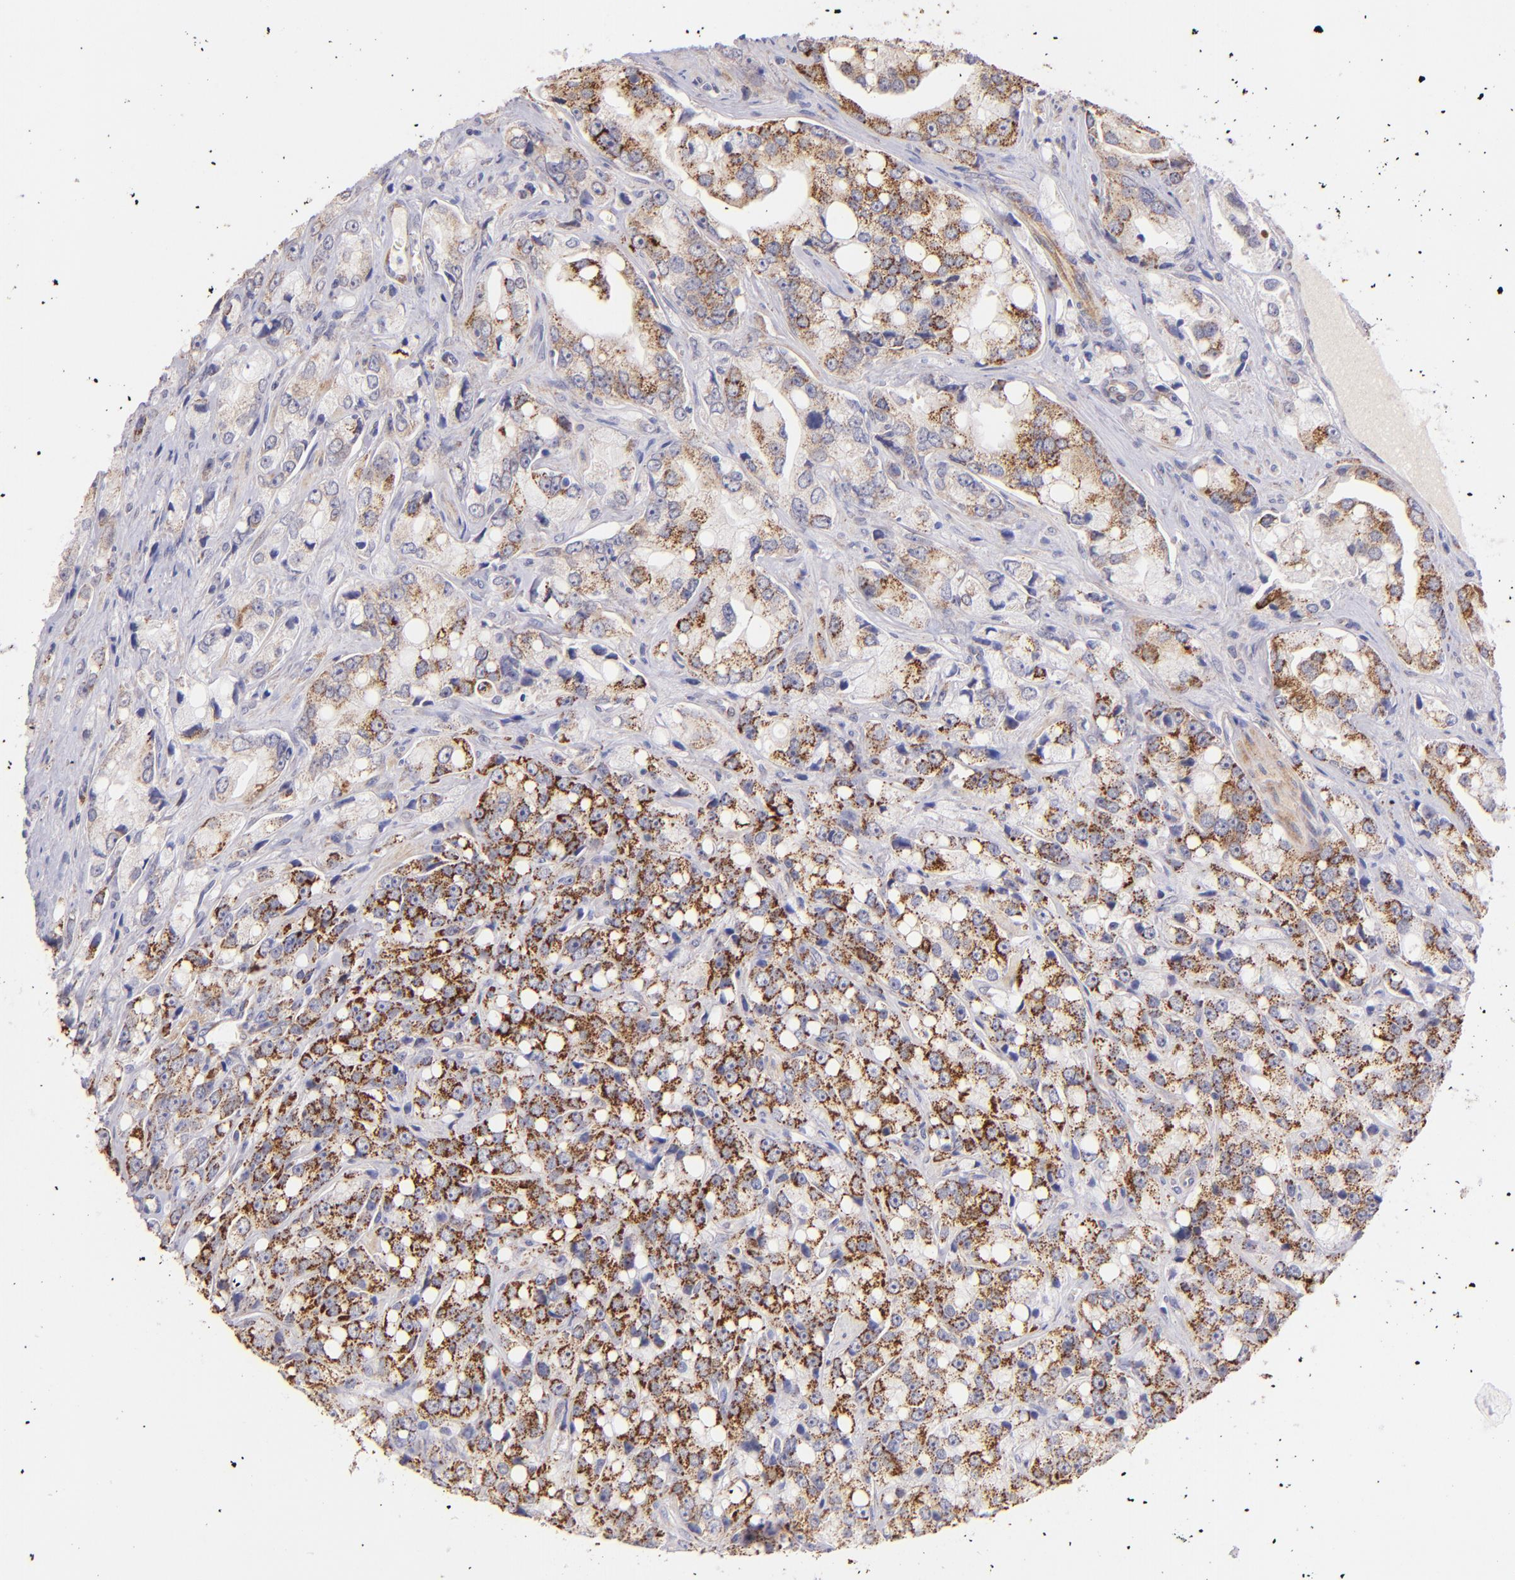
{"staining": {"intensity": "weak", "quantity": ">75%", "location": "cytoplasmic/membranous"}, "tissue": "prostate cancer", "cell_type": "Tumor cells", "image_type": "cancer", "snomed": [{"axis": "morphology", "description": "Adenocarcinoma, High grade"}, {"axis": "topography", "description": "Prostate"}], "caption": "Immunohistochemical staining of human prostate cancer displays low levels of weak cytoplasmic/membranous protein expression in approximately >75% of tumor cells.", "gene": "SH2D4A", "patient": {"sex": "male", "age": 67}}